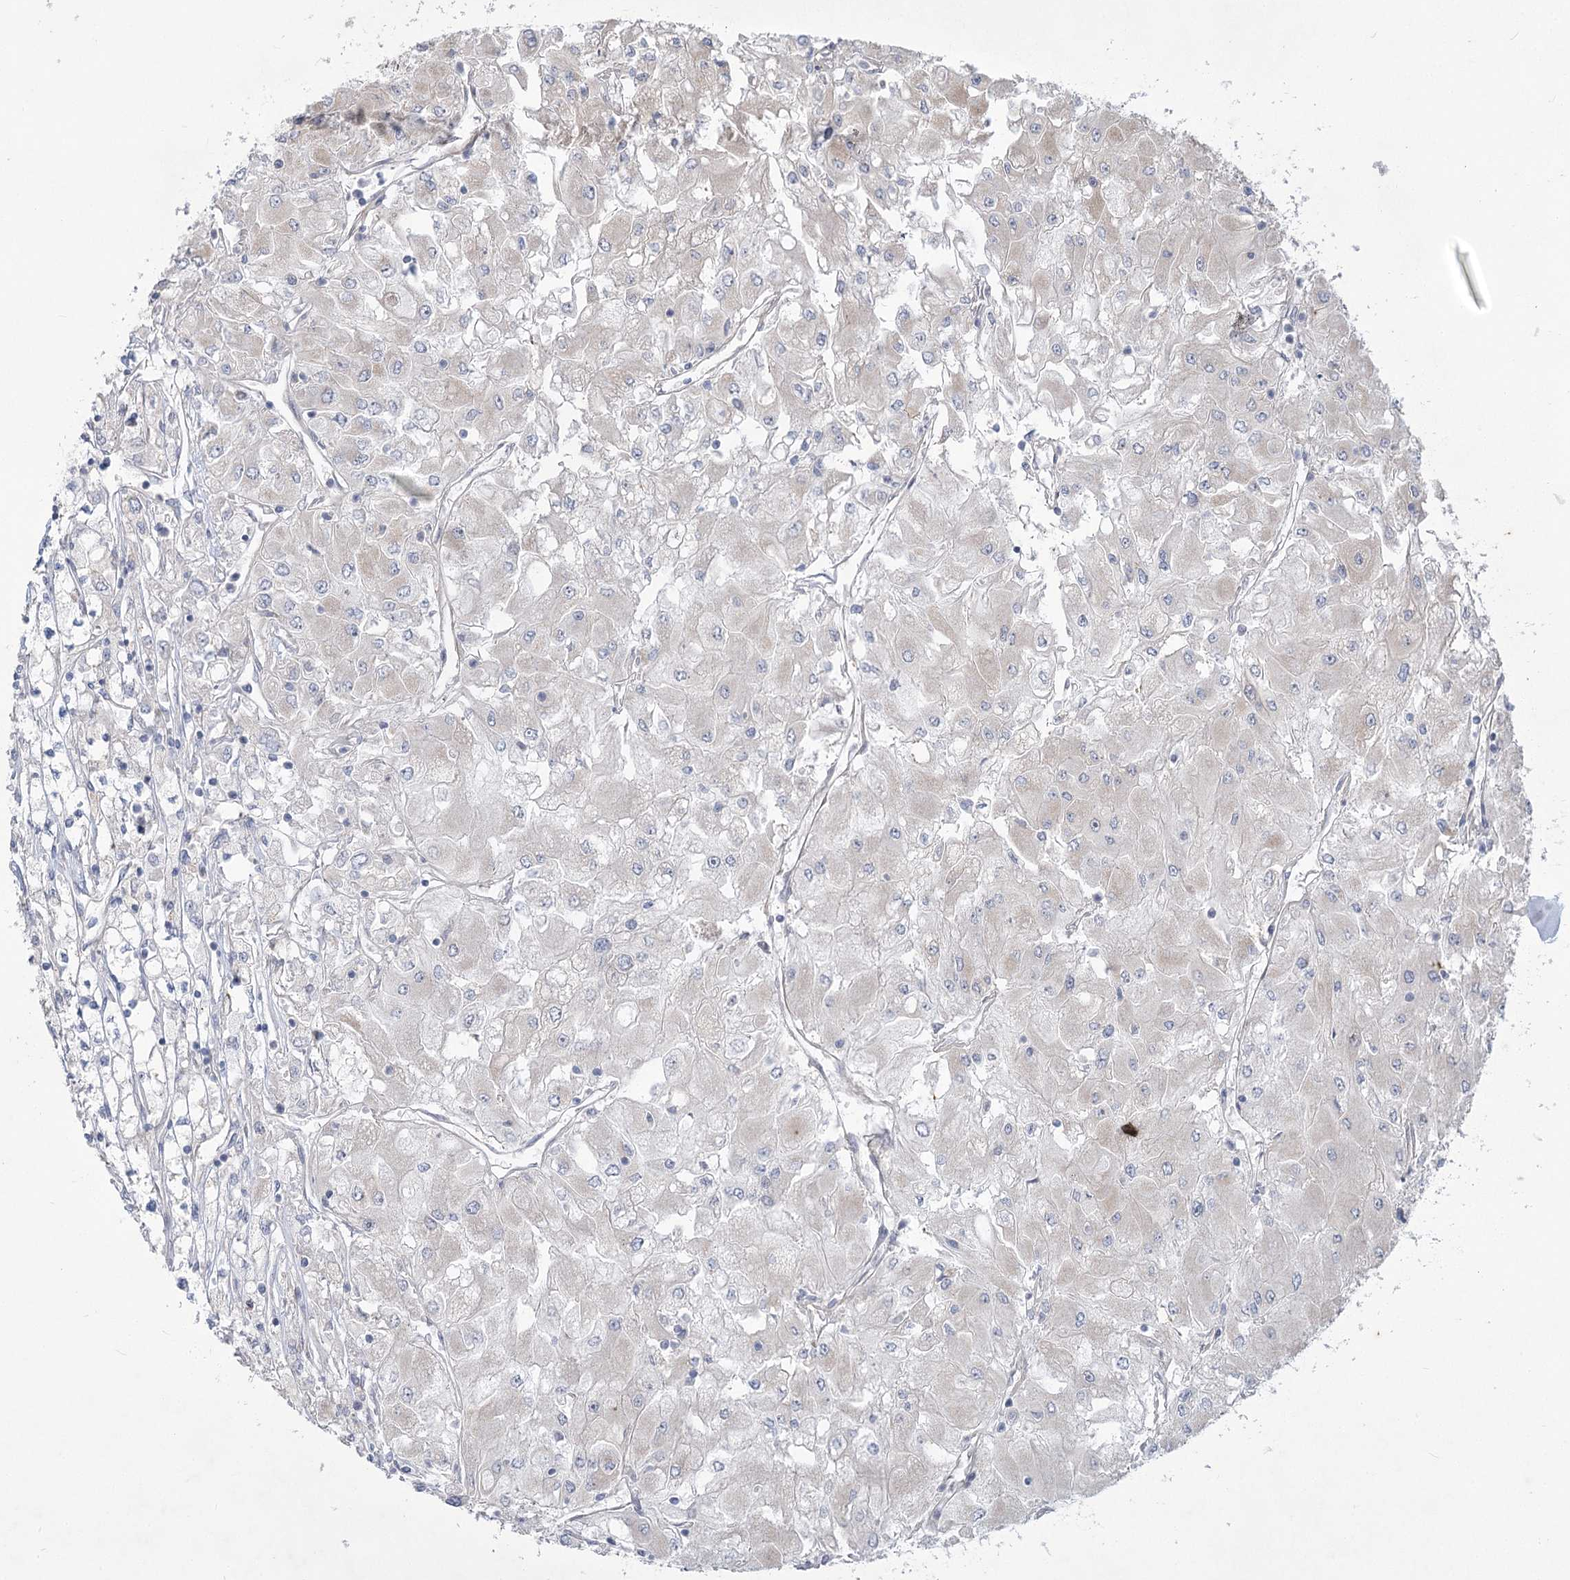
{"staining": {"intensity": "negative", "quantity": "none", "location": "none"}, "tissue": "renal cancer", "cell_type": "Tumor cells", "image_type": "cancer", "snomed": [{"axis": "morphology", "description": "Adenocarcinoma, NOS"}, {"axis": "topography", "description": "Kidney"}], "caption": "Tumor cells show no significant positivity in renal cancer (adenocarcinoma).", "gene": "PLA2G12A", "patient": {"sex": "male", "age": 80}}